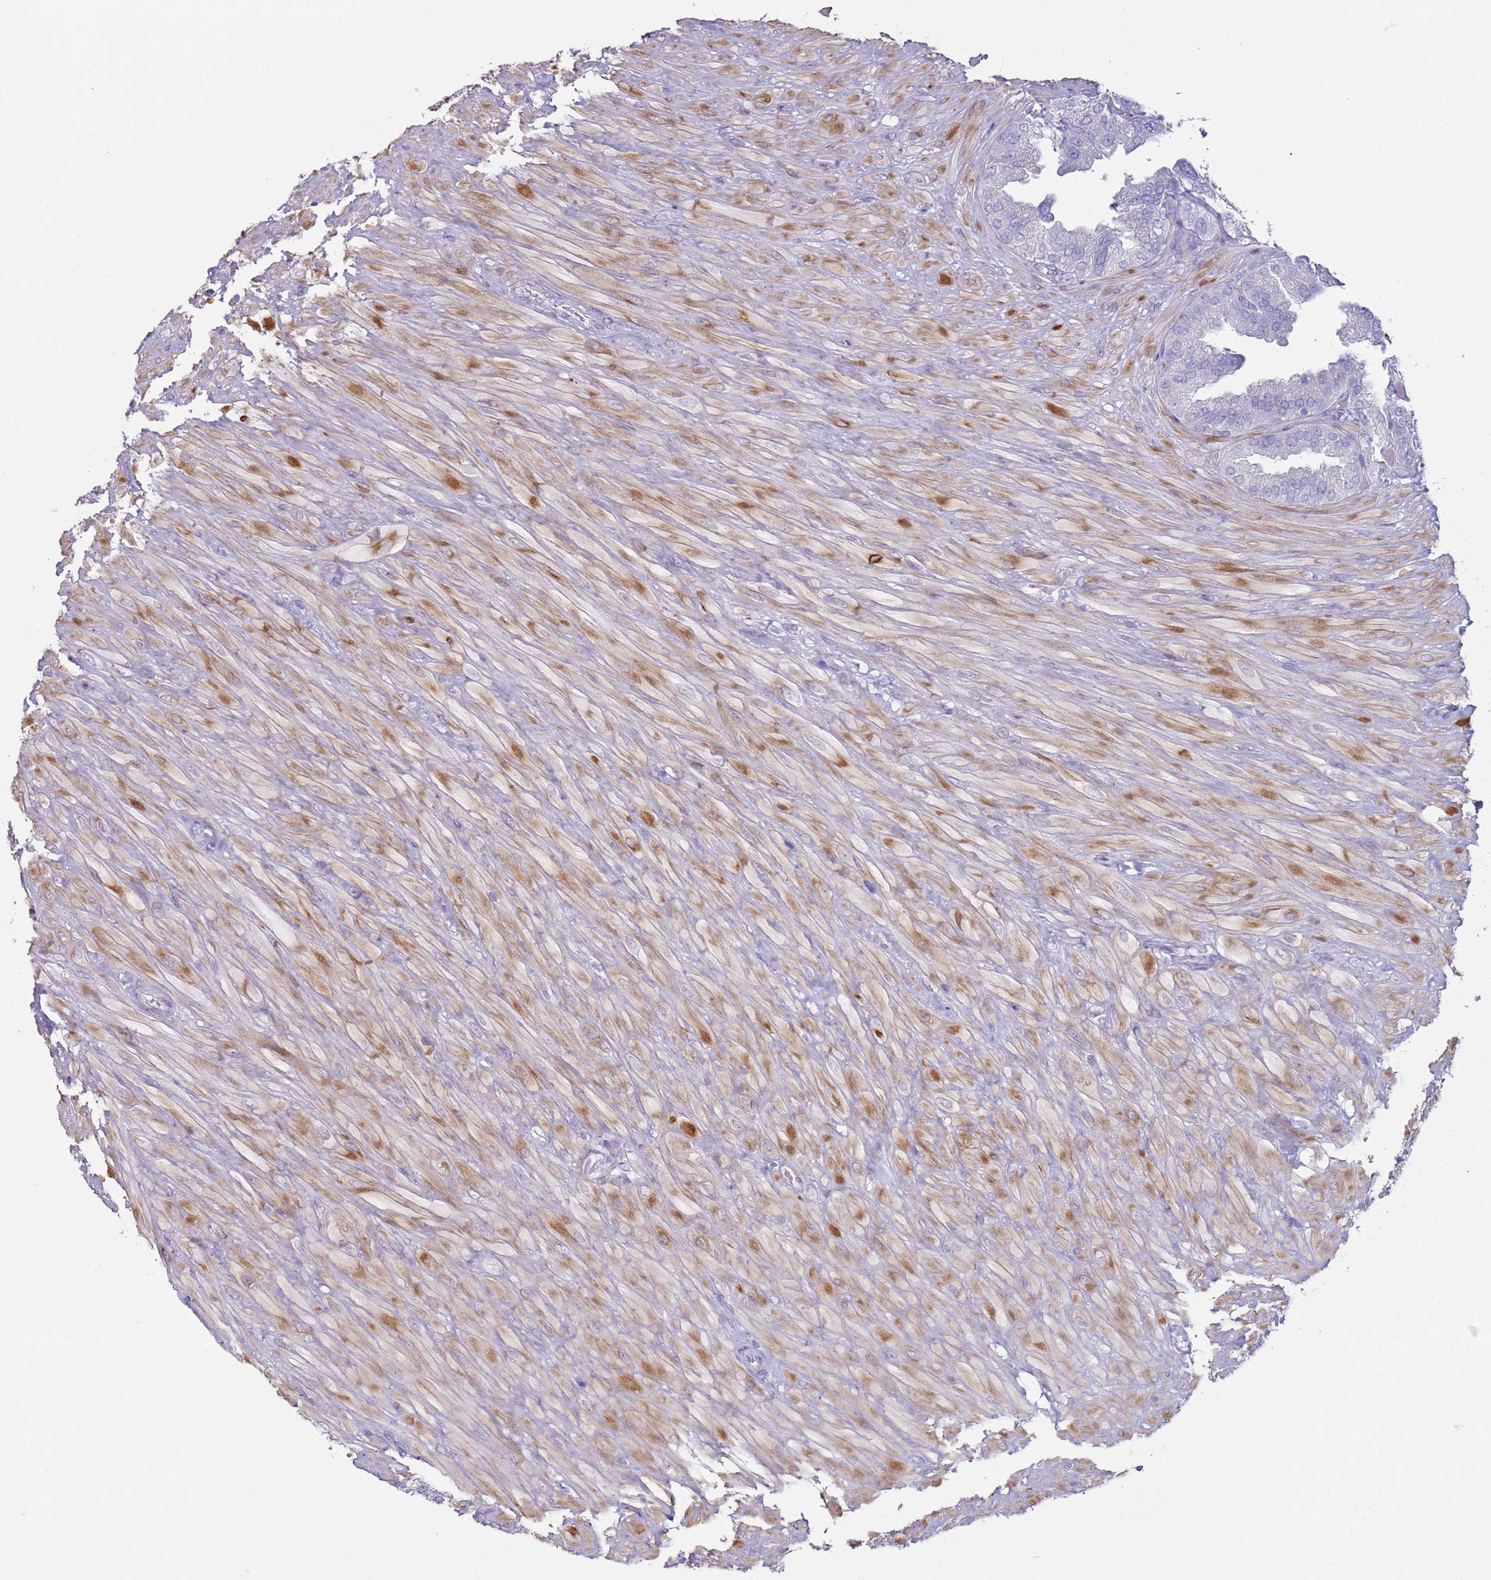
{"staining": {"intensity": "negative", "quantity": "none", "location": "none"}, "tissue": "seminal vesicle", "cell_type": "Glandular cells", "image_type": "normal", "snomed": [{"axis": "morphology", "description": "Normal tissue, NOS"}, {"axis": "topography", "description": "Seminal veicle"}, {"axis": "topography", "description": "Peripheral nerve tissue"}], "caption": "Seminal vesicle stained for a protein using IHC displays no expression glandular cells.", "gene": "NPAP1", "patient": {"sex": "male", "age": 63}}